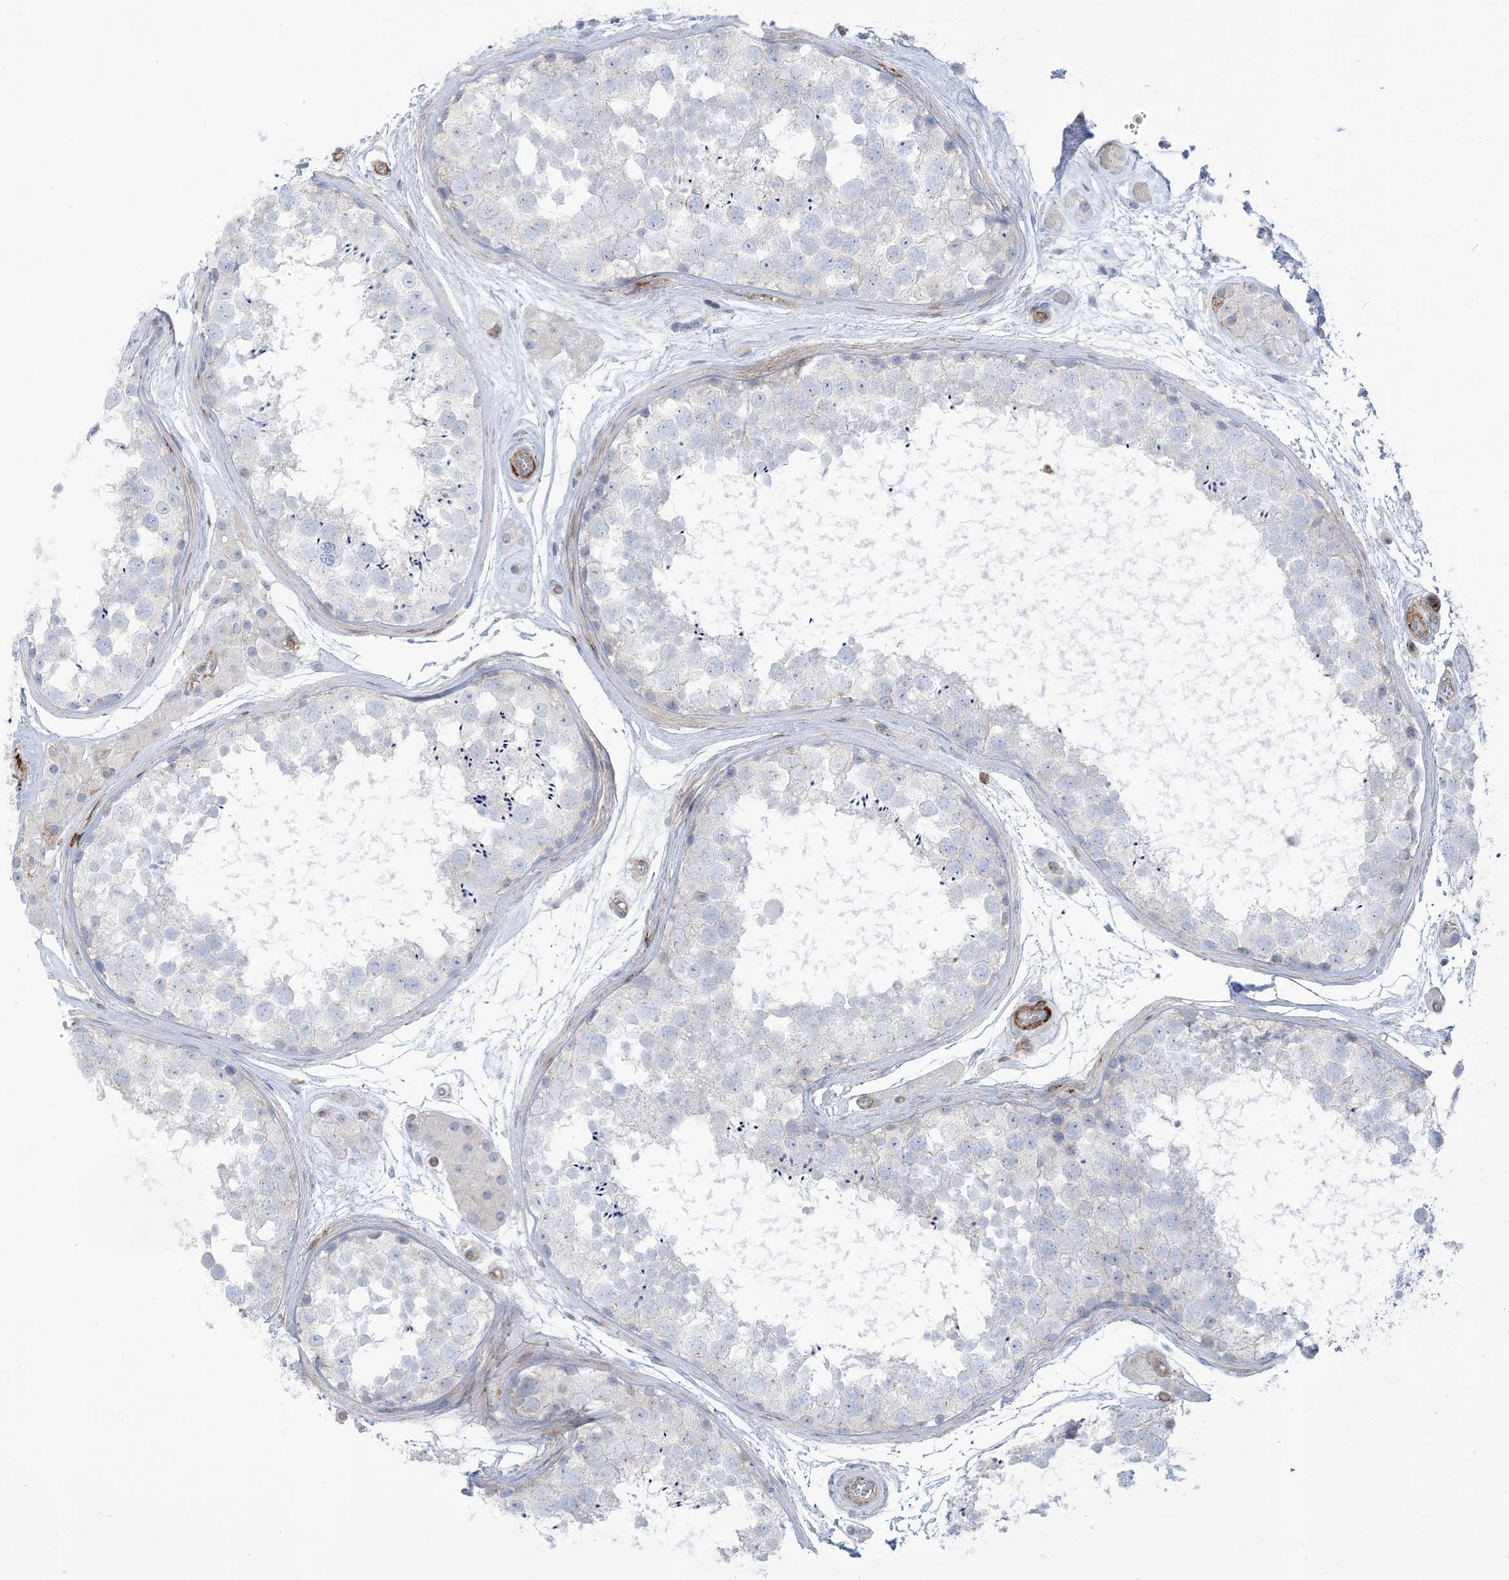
{"staining": {"intensity": "negative", "quantity": "none", "location": "none"}, "tissue": "testis", "cell_type": "Cells in seminiferous ducts", "image_type": "normal", "snomed": [{"axis": "morphology", "description": "Normal tissue, NOS"}, {"axis": "topography", "description": "Testis"}], "caption": "Cells in seminiferous ducts show no significant protein staining in normal testis.", "gene": "ICMT", "patient": {"sex": "male", "age": 56}}